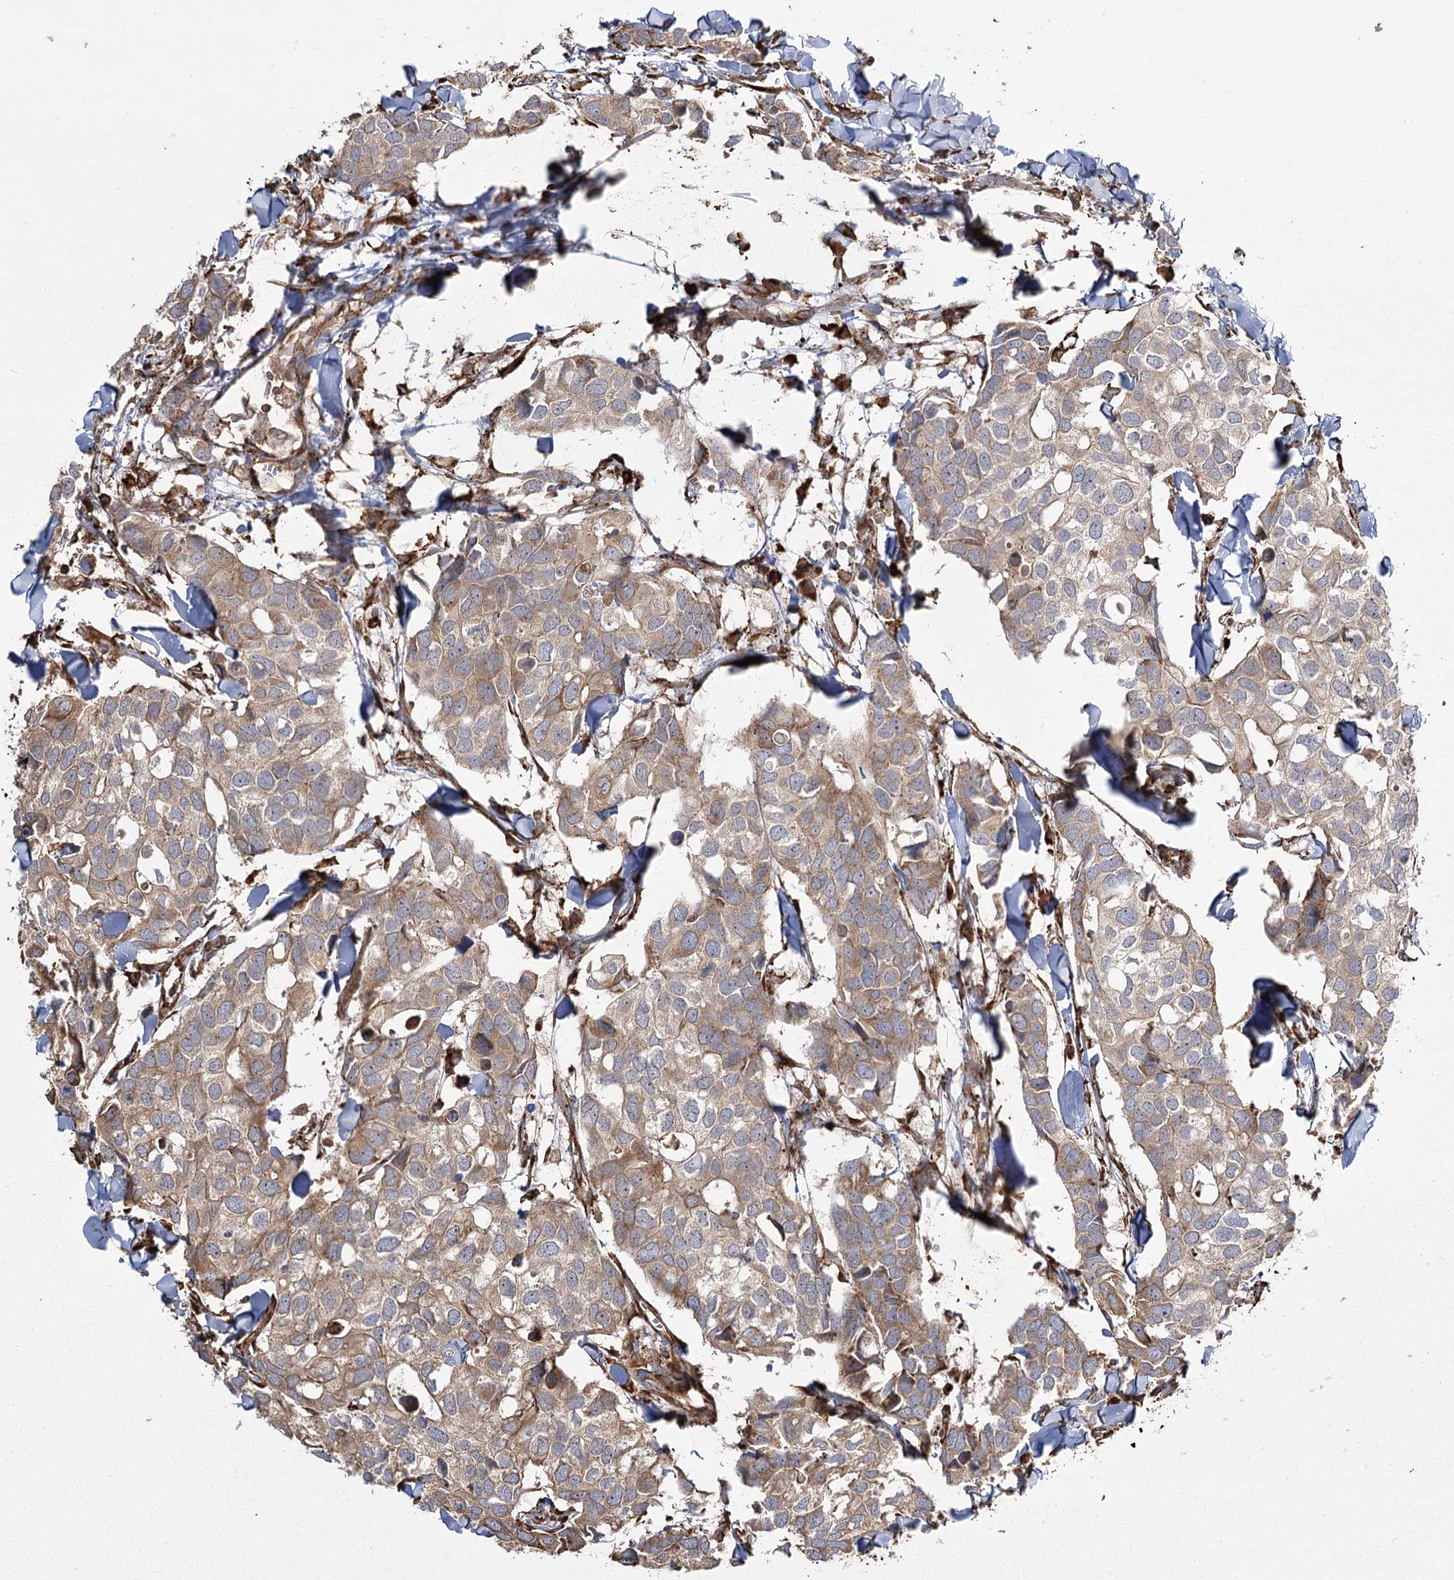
{"staining": {"intensity": "weak", "quantity": ">75%", "location": "cytoplasmic/membranous"}, "tissue": "breast cancer", "cell_type": "Tumor cells", "image_type": "cancer", "snomed": [{"axis": "morphology", "description": "Duct carcinoma"}, {"axis": "topography", "description": "Breast"}], "caption": "Human breast cancer (infiltrating ductal carcinoma) stained for a protein (brown) reveals weak cytoplasmic/membranous positive positivity in about >75% of tumor cells.", "gene": "FAM13A", "patient": {"sex": "female", "age": 83}}